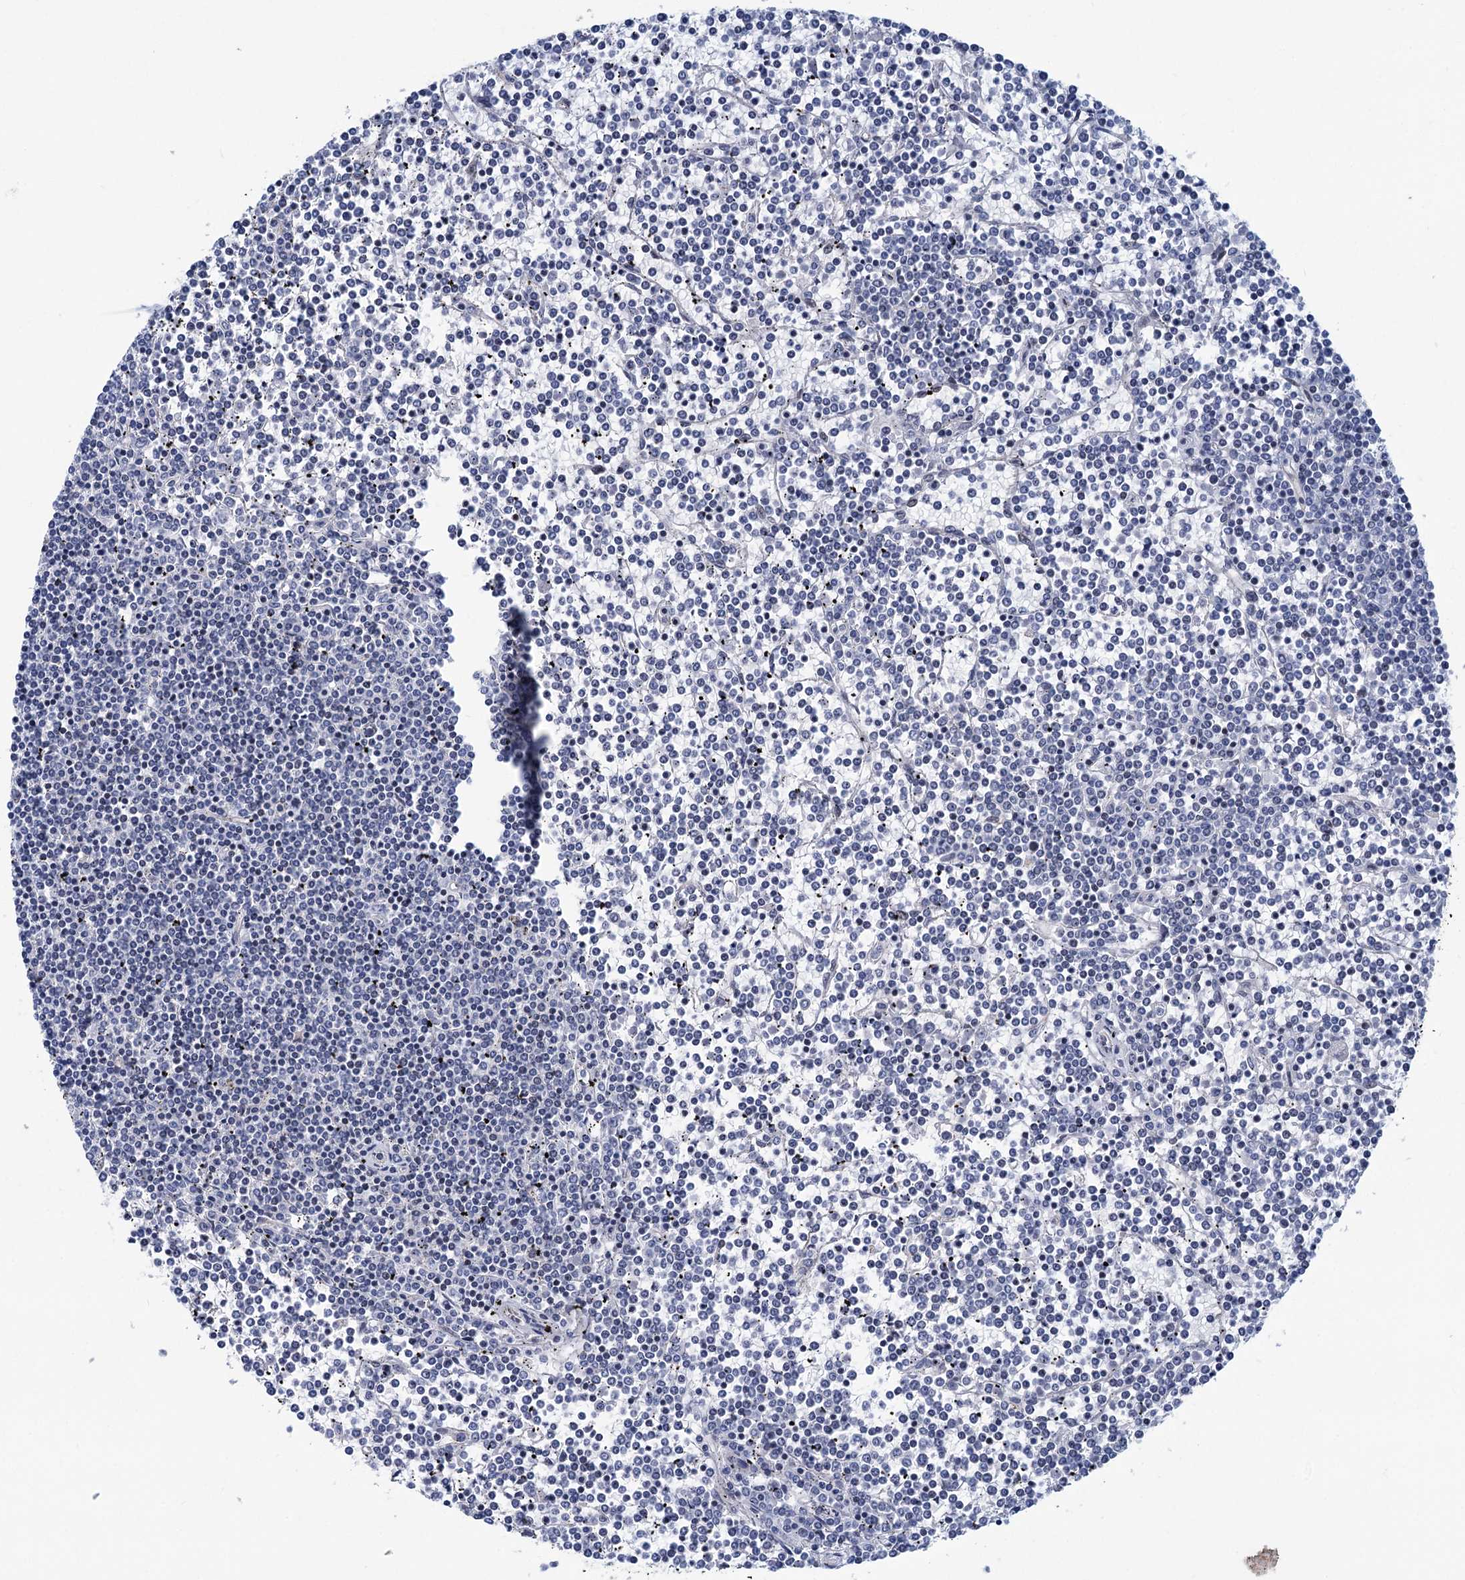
{"staining": {"intensity": "negative", "quantity": "none", "location": "none"}, "tissue": "lymphoma", "cell_type": "Tumor cells", "image_type": "cancer", "snomed": [{"axis": "morphology", "description": "Malignant lymphoma, non-Hodgkin's type, Low grade"}, {"axis": "topography", "description": "Spleen"}], "caption": "IHC micrograph of neoplastic tissue: human lymphoma stained with DAB (3,3'-diaminobenzidine) displays no significant protein expression in tumor cells.", "gene": "CHDH", "patient": {"sex": "female", "age": 19}}